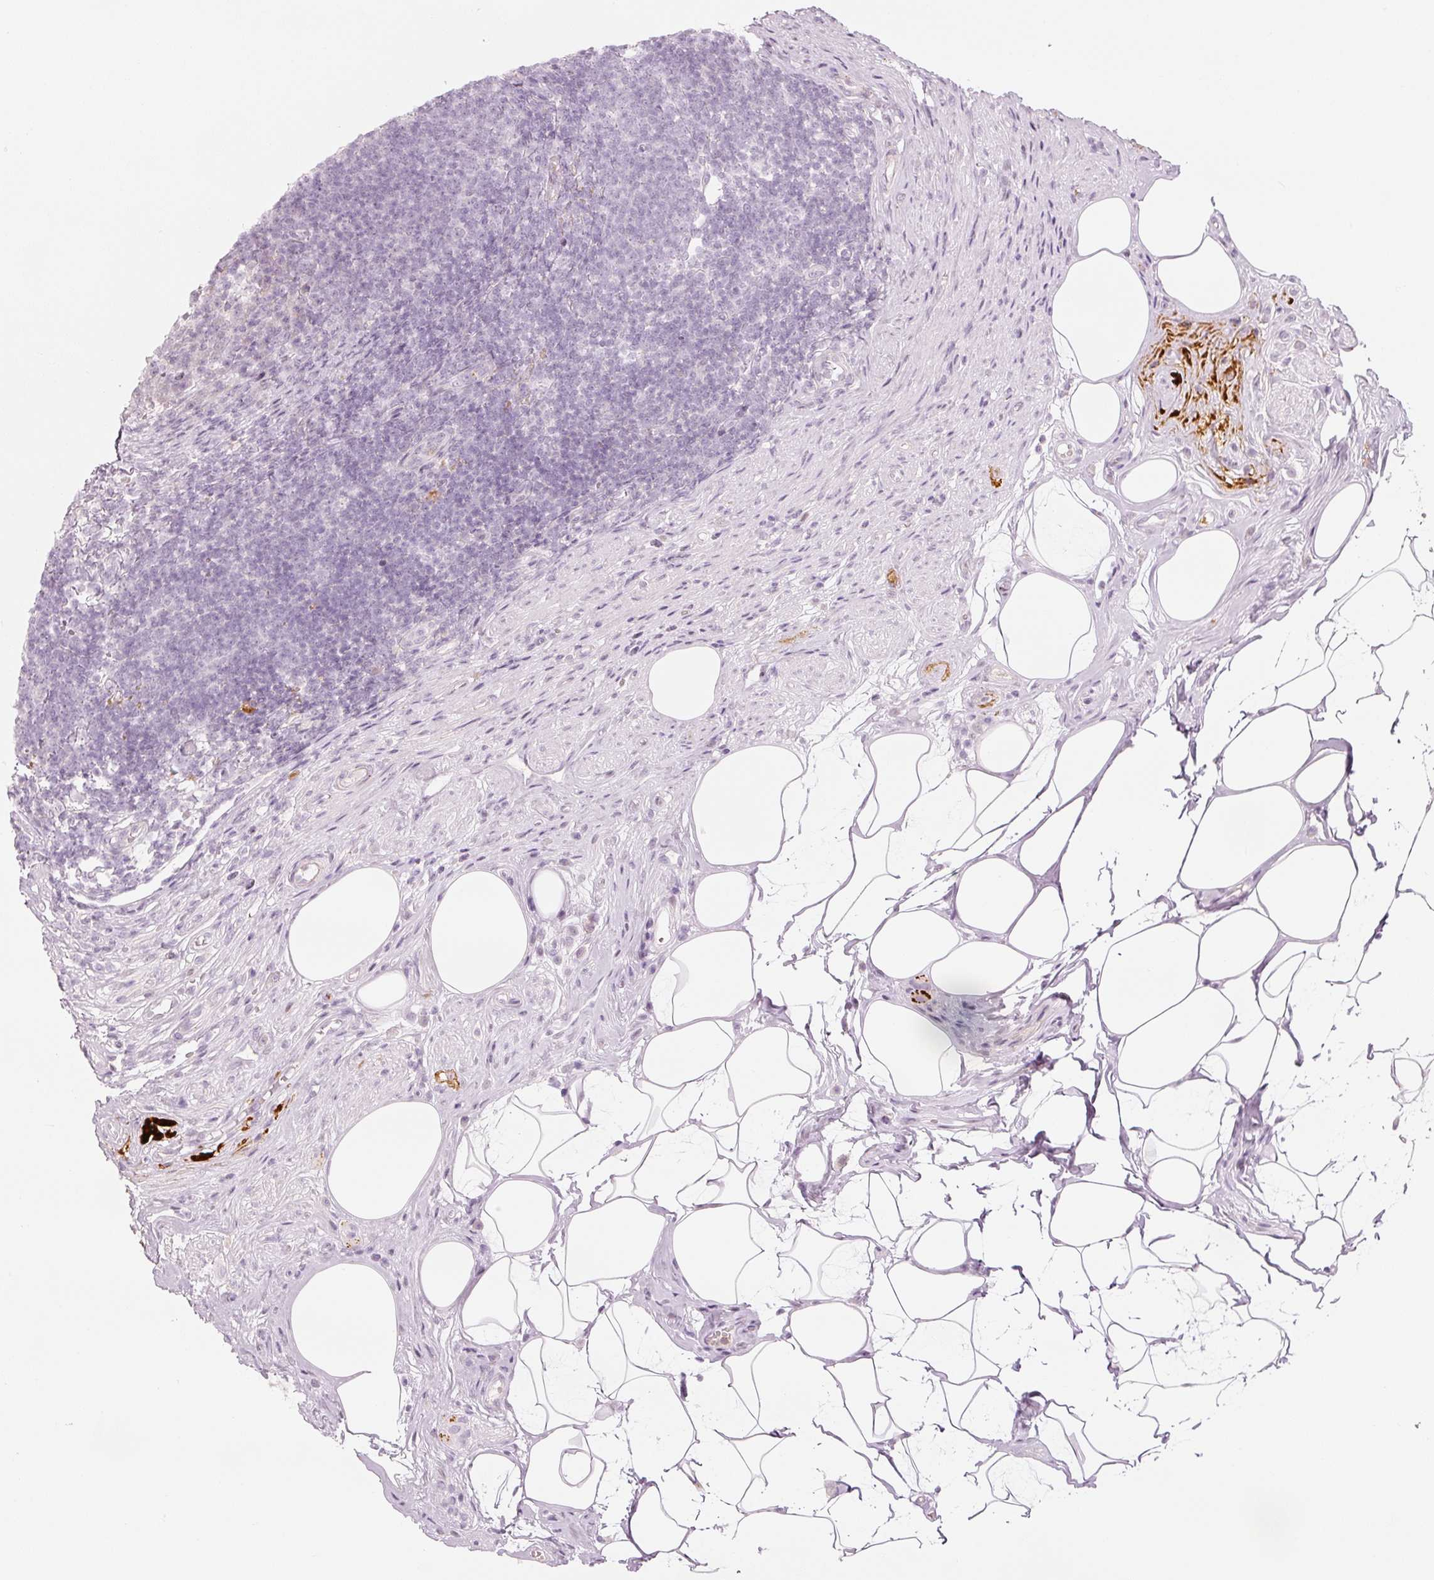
{"staining": {"intensity": "negative", "quantity": "none", "location": "none"}, "tissue": "appendix", "cell_type": "Glandular cells", "image_type": "normal", "snomed": [{"axis": "morphology", "description": "Normal tissue, NOS"}, {"axis": "topography", "description": "Appendix"}], "caption": "Appendix stained for a protein using IHC reveals no expression glandular cells.", "gene": "LECT2", "patient": {"sex": "female", "age": 56}}